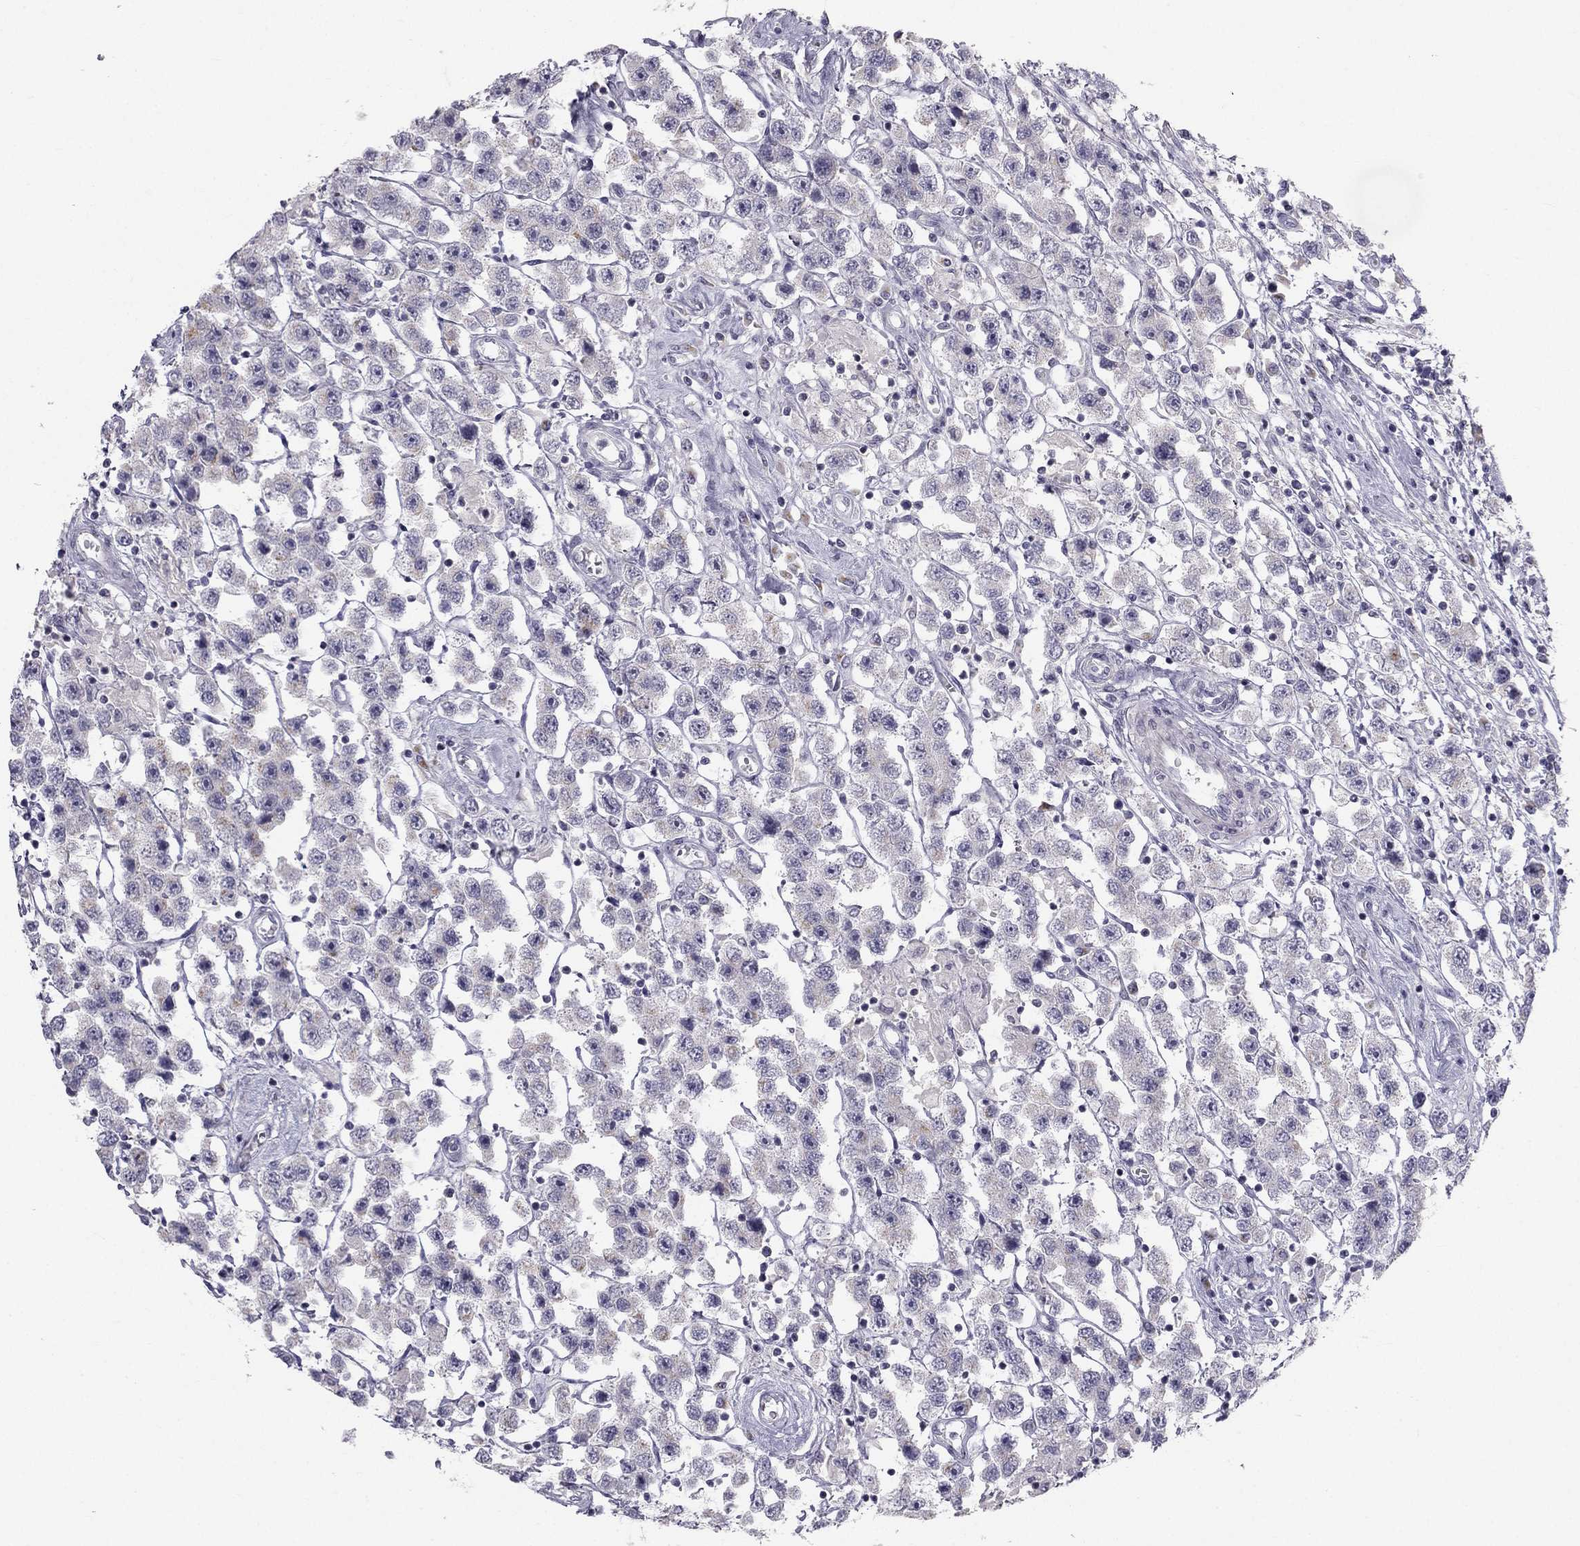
{"staining": {"intensity": "weak", "quantity": "<25%", "location": "cytoplasmic/membranous"}, "tissue": "testis cancer", "cell_type": "Tumor cells", "image_type": "cancer", "snomed": [{"axis": "morphology", "description": "Seminoma, NOS"}, {"axis": "topography", "description": "Testis"}], "caption": "This is an immunohistochemistry (IHC) photomicrograph of human testis seminoma. There is no positivity in tumor cells.", "gene": "TRPS1", "patient": {"sex": "male", "age": 45}}